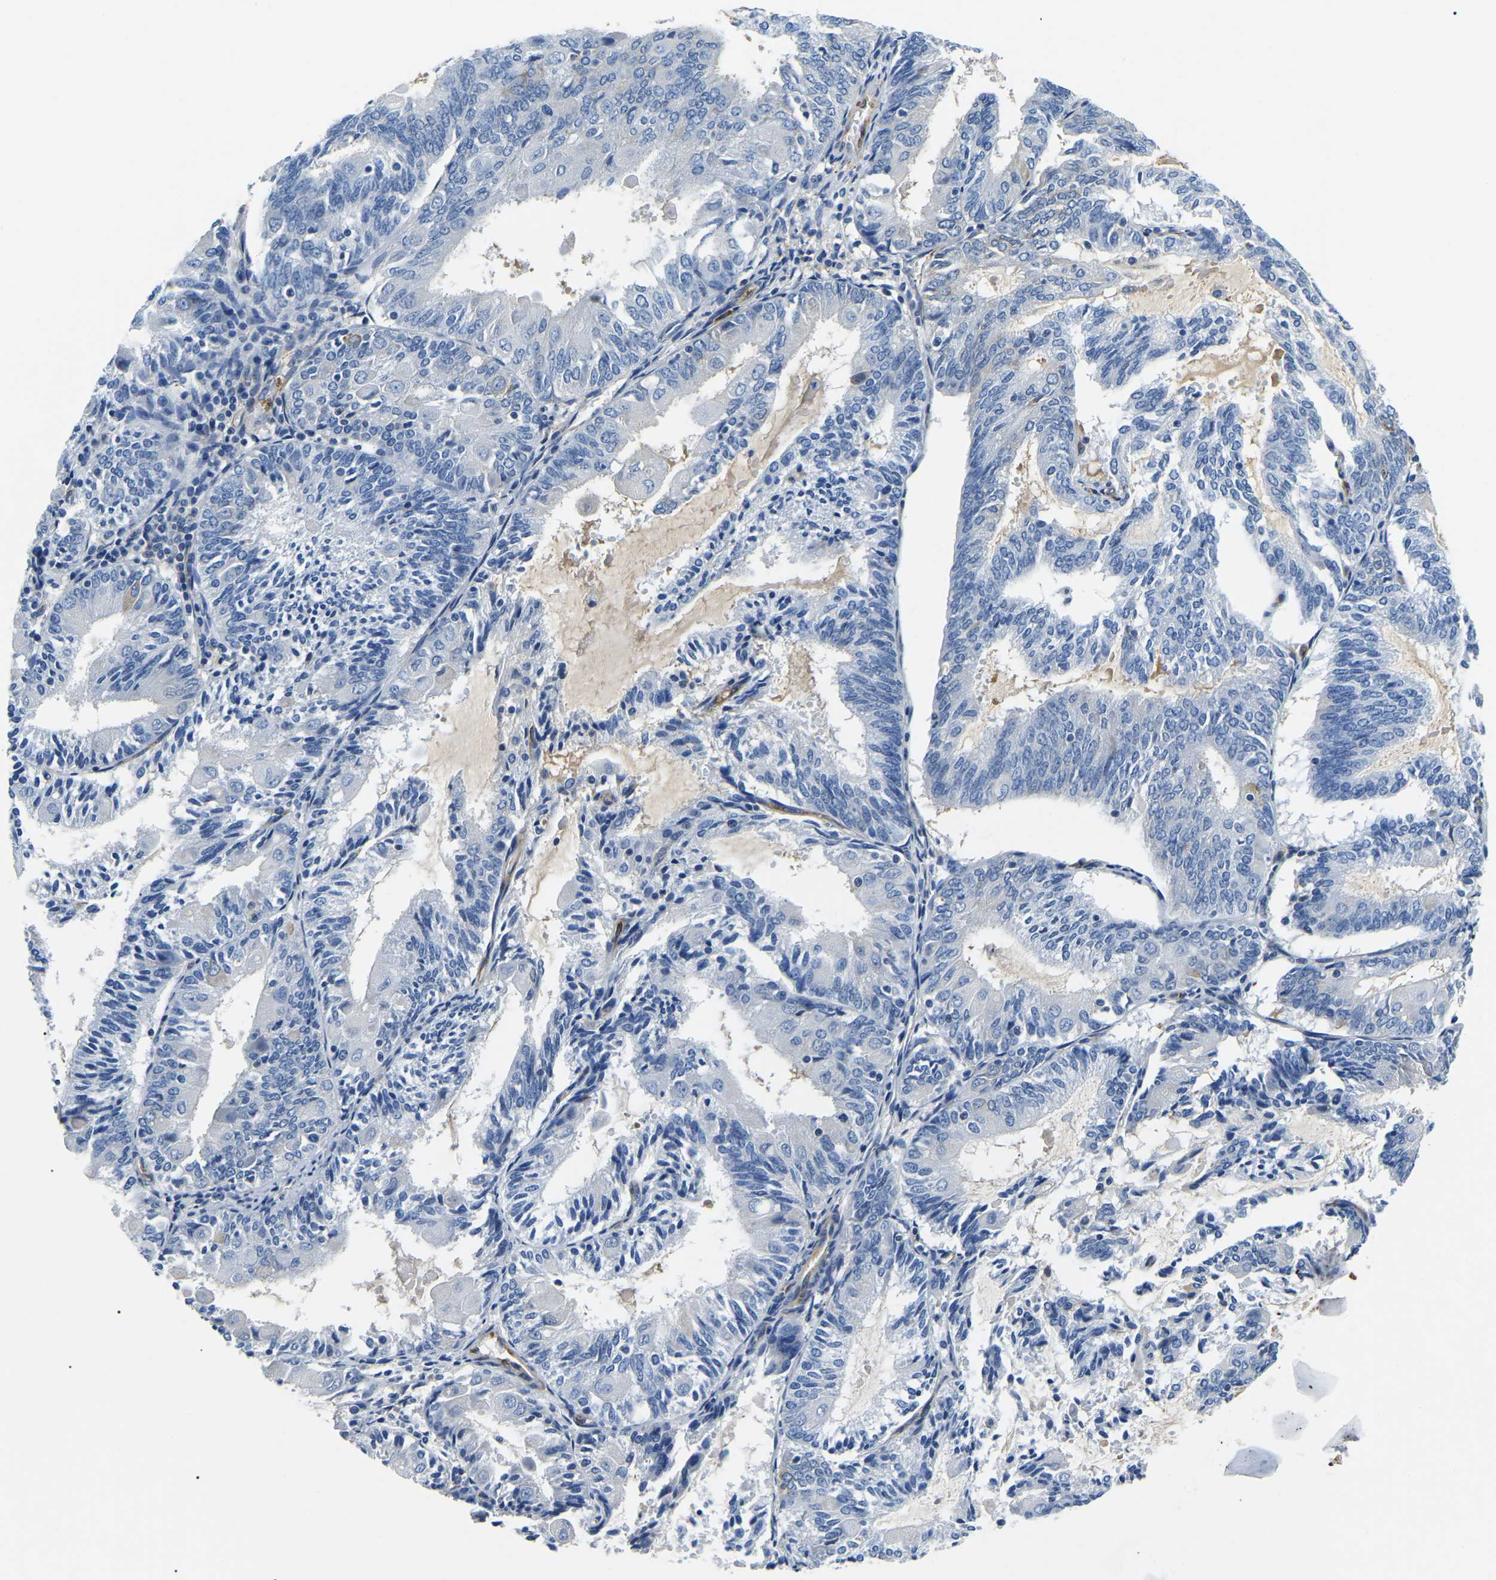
{"staining": {"intensity": "negative", "quantity": "none", "location": "none"}, "tissue": "endometrial cancer", "cell_type": "Tumor cells", "image_type": "cancer", "snomed": [{"axis": "morphology", "description": "Adenocarcinoma, NOS"}, {"axis": "topography", "description": "Endometrium"}], "caption": "Immunohistochemical staining of human endometrial cancer displays no significant expression in tumor cells. (Brightfield microscopy of DAB (3,3'-diaminobenzidine) IHC at high magnification).", "gene": "DUSP8", "patient": {"sex": "female", "age": 81}}